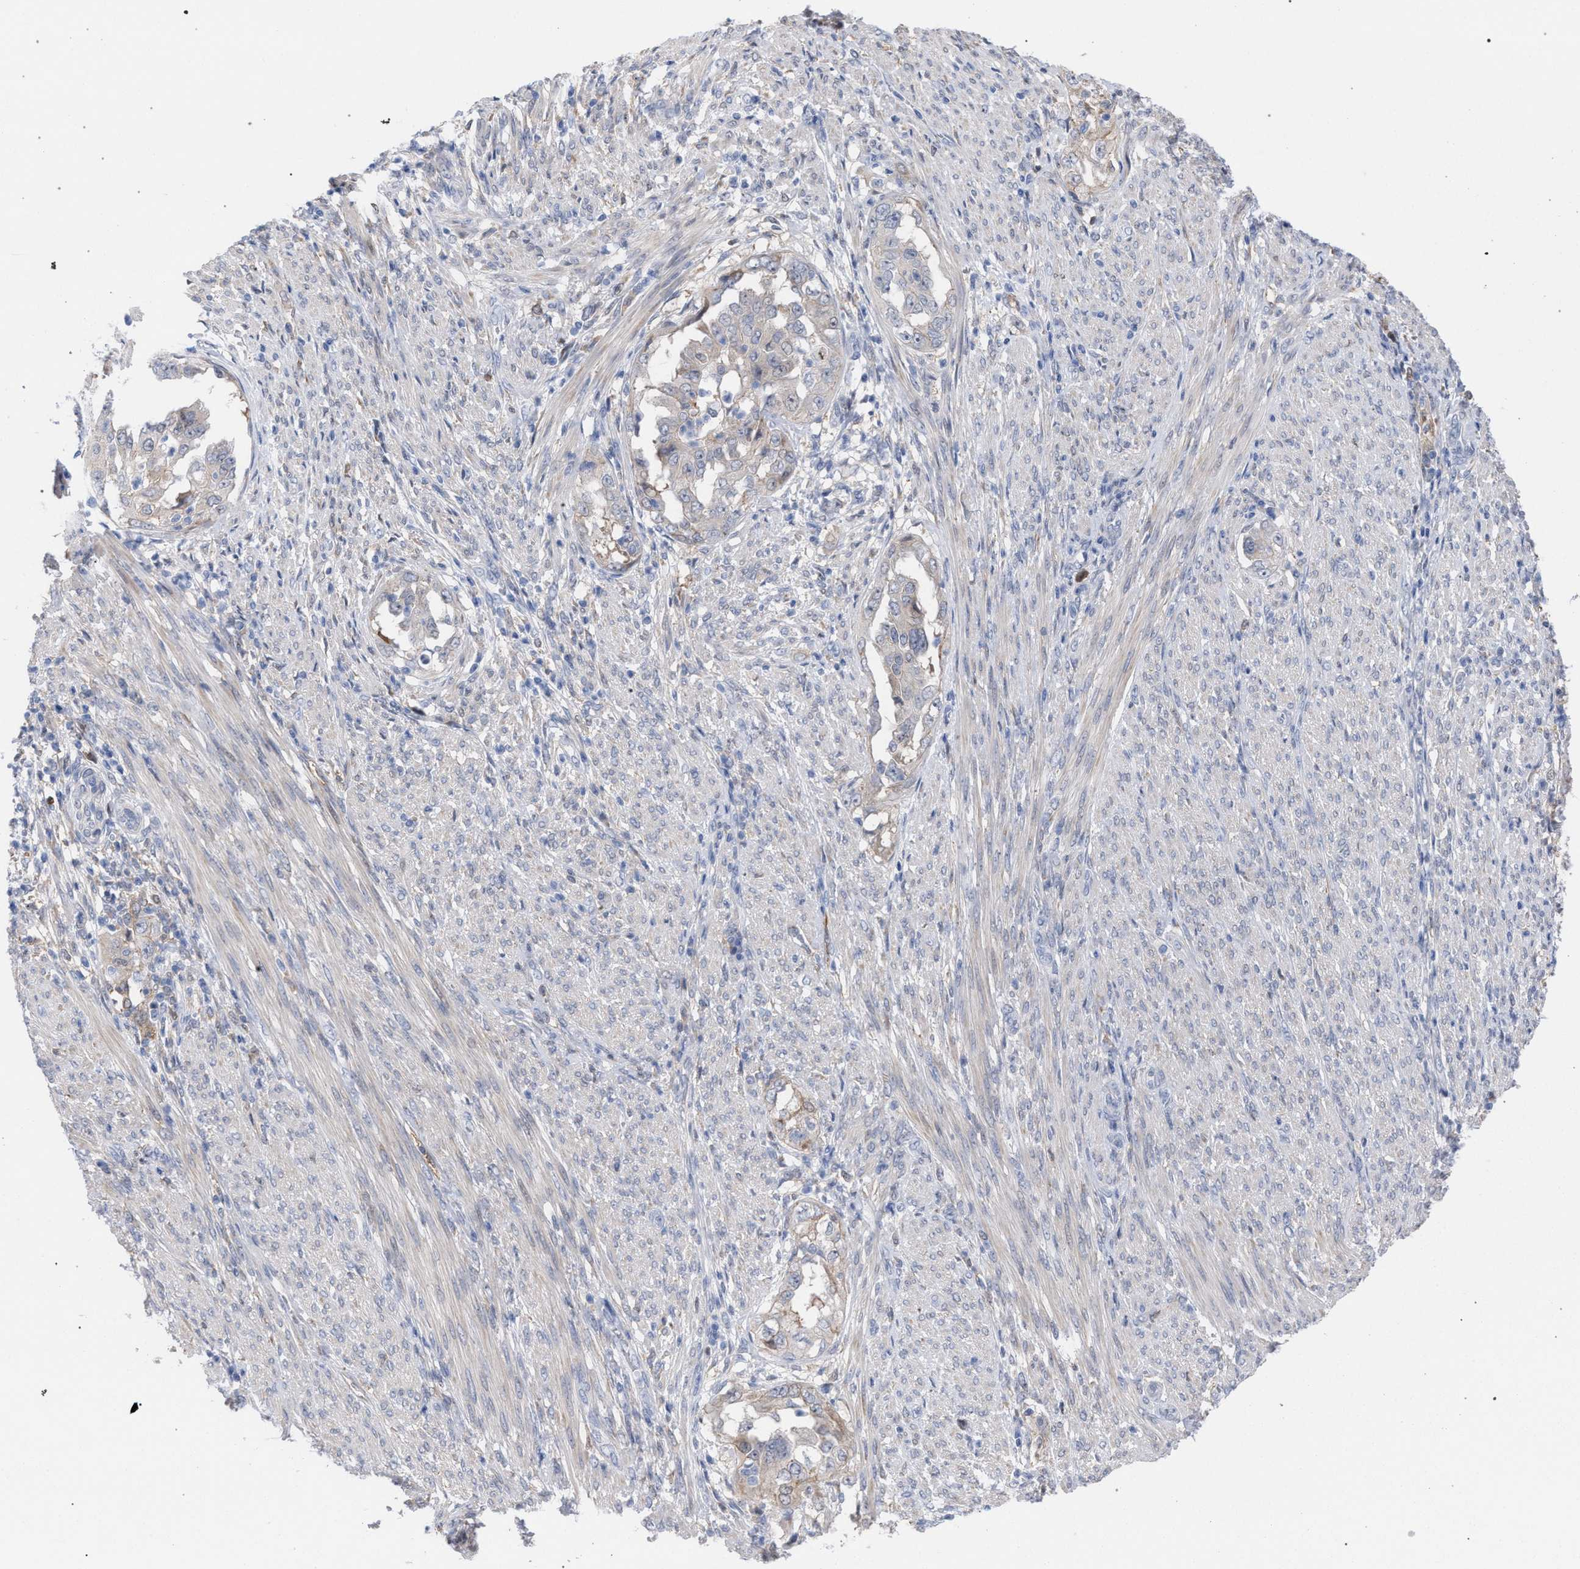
{"staining": {"intensity": "negative", "quantity": "none", "location": "none"}, "tissue": "endometrial cancer", "cell_type": "Tumor cells", "image_type": "cancer", "snomed": [{"axis": "morphology", "description": "Adenocarcinoma, NOS"}, {"axis": "topography", "description": "Endometrium"}], "caption": "Human endometrial adenocarcinoma stained for a protein using immunohistochemistry exhibits no positivity in tumor cells.", "gene": "FHOD3", "patient": {"sex": "female", "age": 85}}